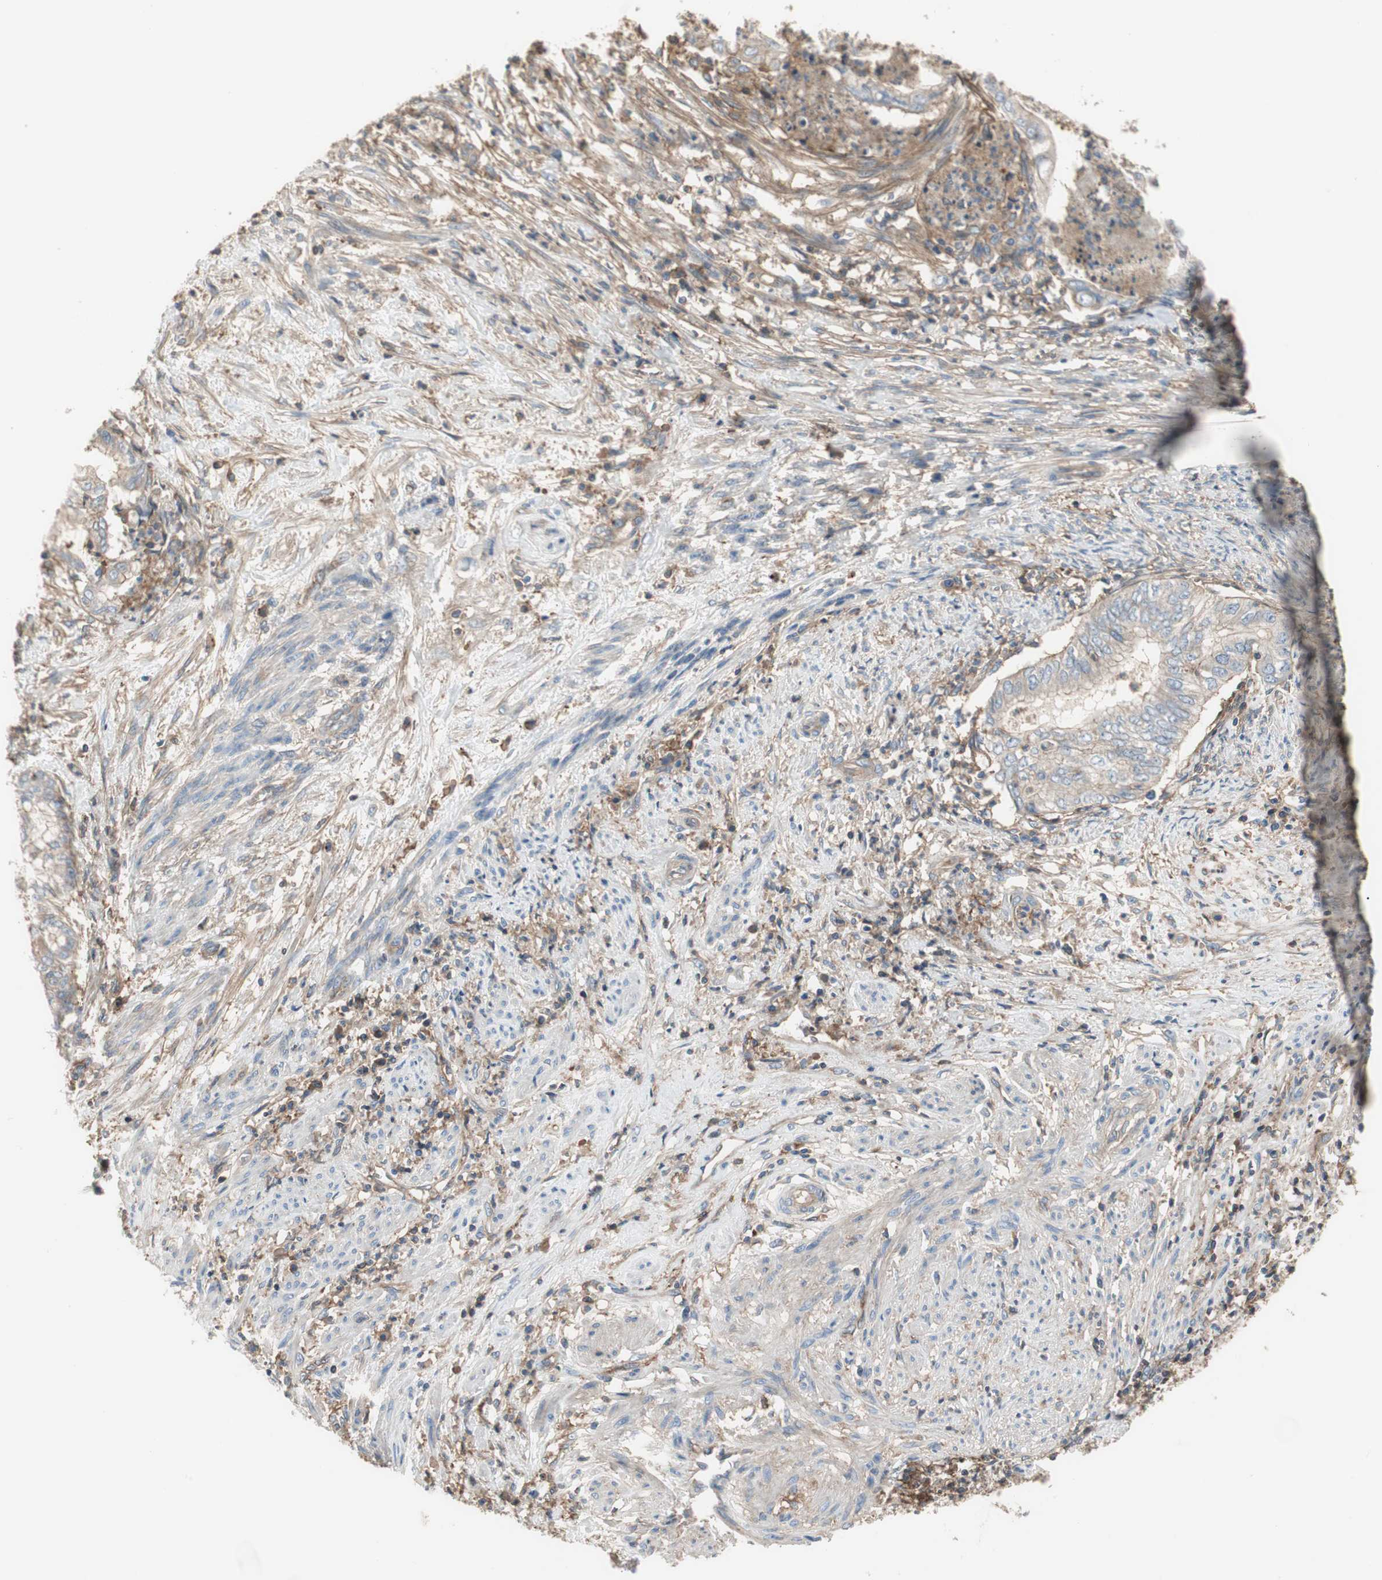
{"staining": {"intensity": "weak", "quantity": "<25%", "location": "cytoplasmic/membranous"}, "tissue": "endometrial cancer", "cell_type": "Tumor cells", "image_type": "cancer", "snomed": [{"axis": "morphology", "description": "Necrosis, NOS"}, {"axis": "morphology", "description": "Adenocarcinoma, NOS"}, {"axis": "topography", "description": "Endometrium"}], "caption": "Adenocarcinoma (endometrial) was stained to show a protein in brown. There is no significant staining in tumor cells.", "gene": "IL1RL1", "patient": {"sex": "female", "age": 79}}